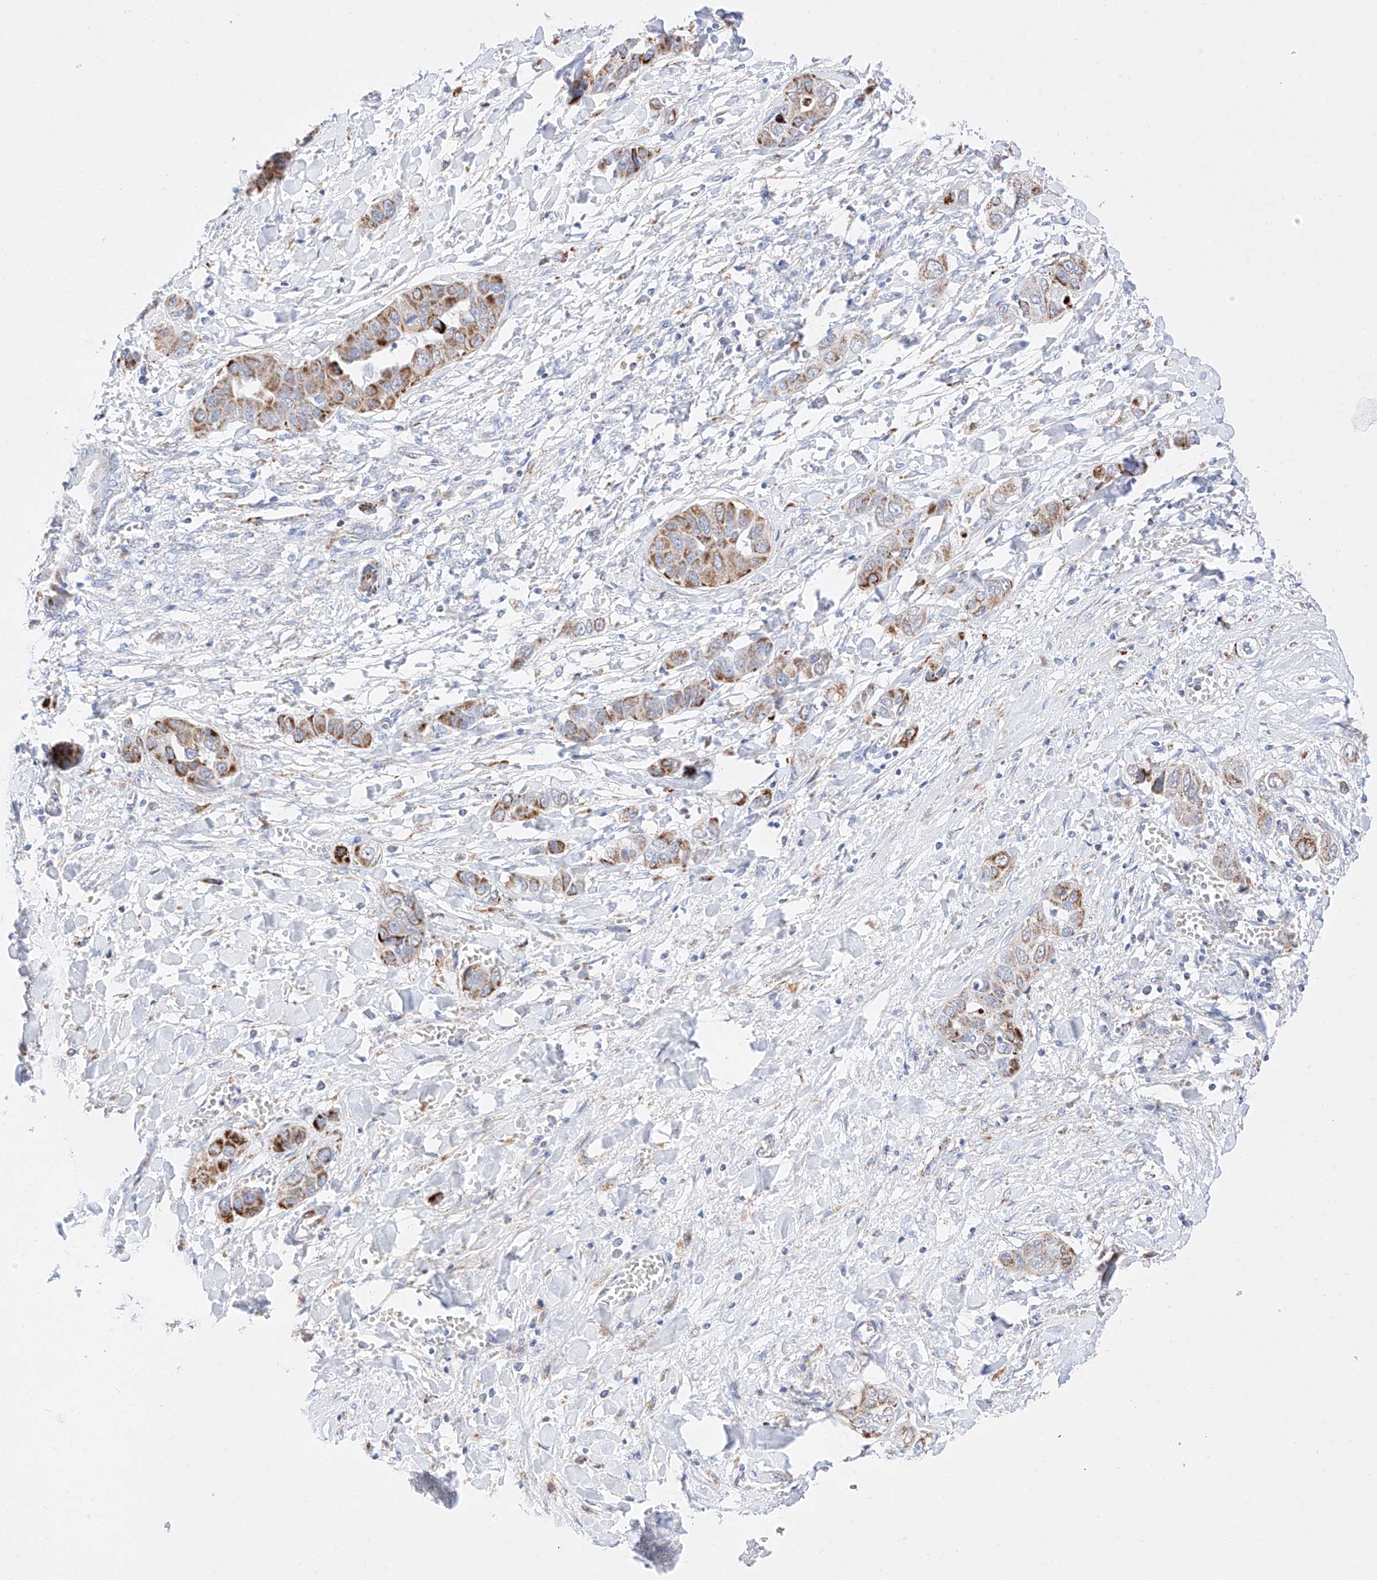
{"staining": {"intensity": "strong", "quantity": ">75%", "location": "cytoplasmic/membranous"}, "tissue": "liver cancer", "cell_type": "Tumor cells", "image_type": "cancer", "snomed": [{"axis": "morphology", "description": "Cholangiocarcinoma"}, {"axis": "topography", "description": "Liver"}], "caption": "Immunohistochemistry of human liver cholangiocarcinoma reveals high levels of strong cytoplasmic/membranous expression in about >75% of tumor cells.", "gene": "C6orf62", "patient": {"sex": "female", "age": 52}}